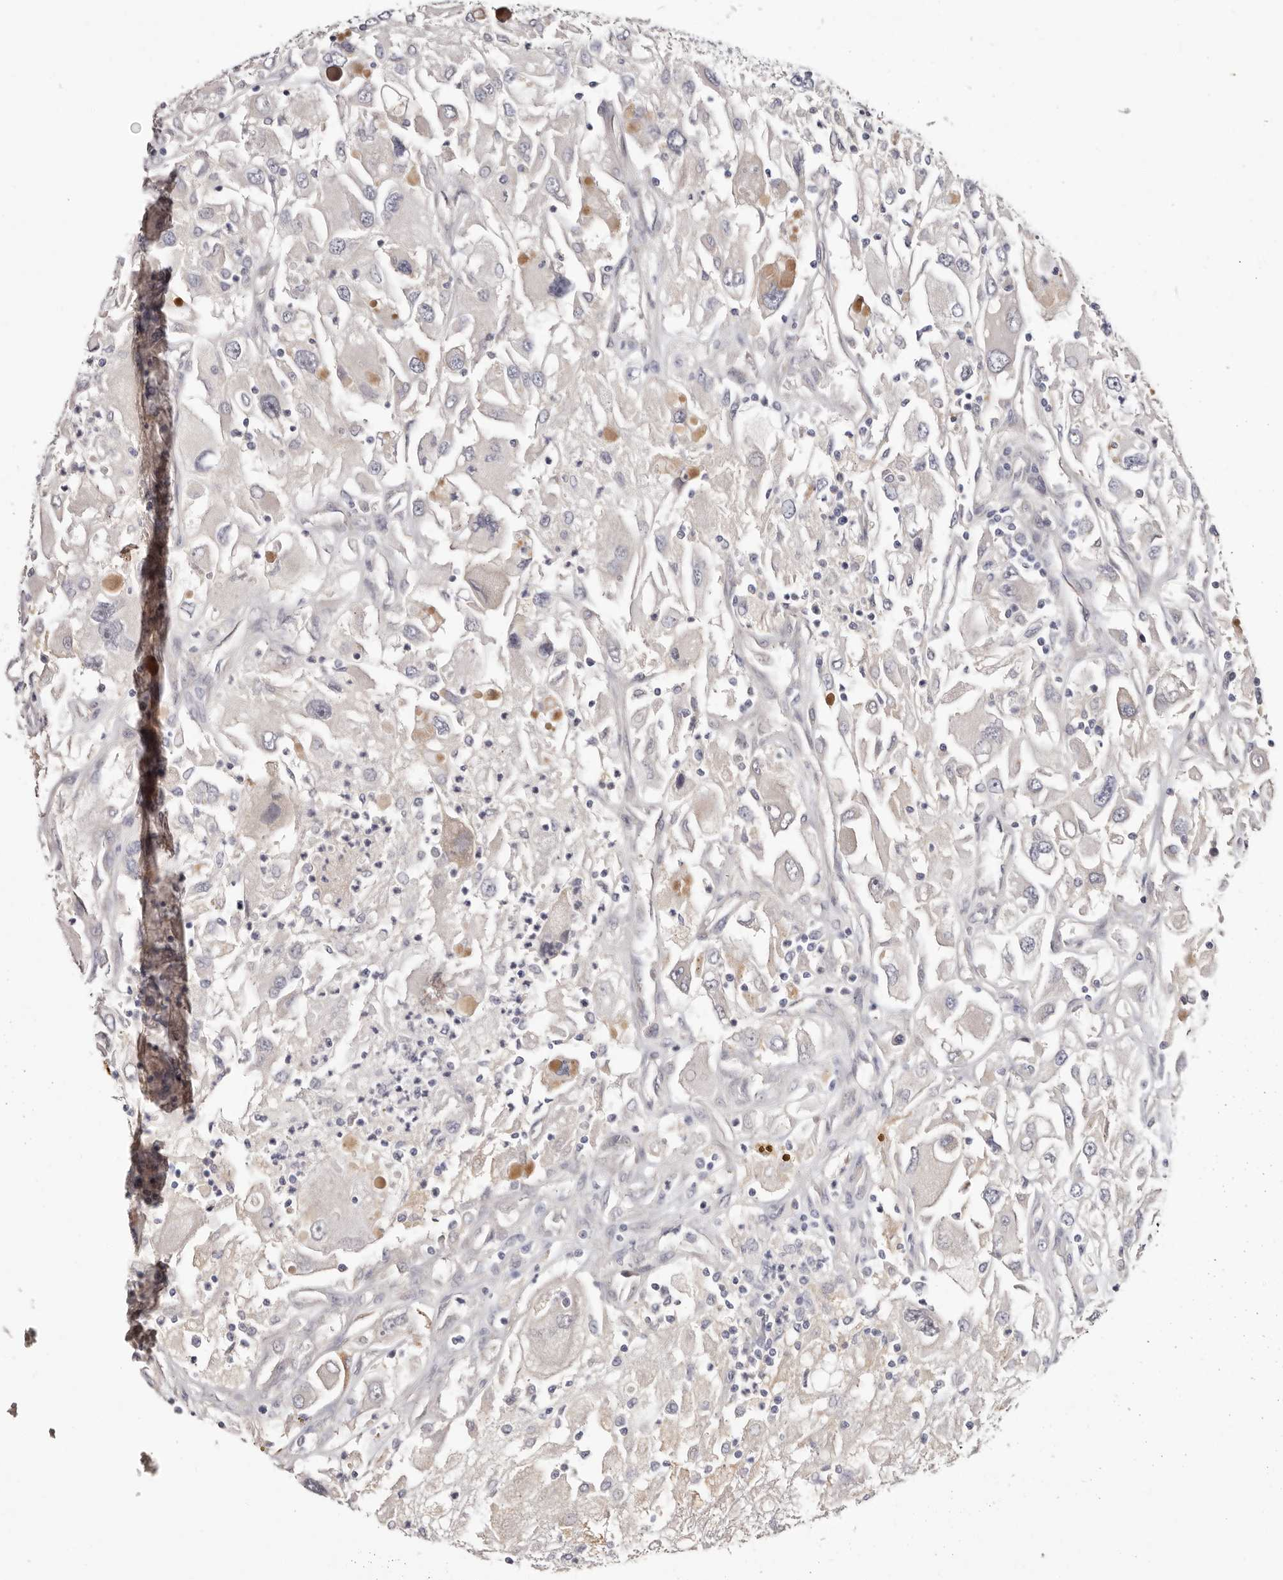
{"staining": {"intensity": "negative", "quantity": "none", "location": "none"}, "tissue": "renal cancer", "cell_type": "Tumor cells", "image_type": "cancer", "snomed": [{"axis": "morphology", "description": "Adenocarcinoma, NOS"}, {"axis": "topography", "description": "Kidney"}], "caption": "Tumor cells show no significant expression in renal cancer. (DAB (3,3'-diaminobenzidine) IHC, high magnification).", "gene": "STK16", "patient": {"sex": "female", "age": 52}}